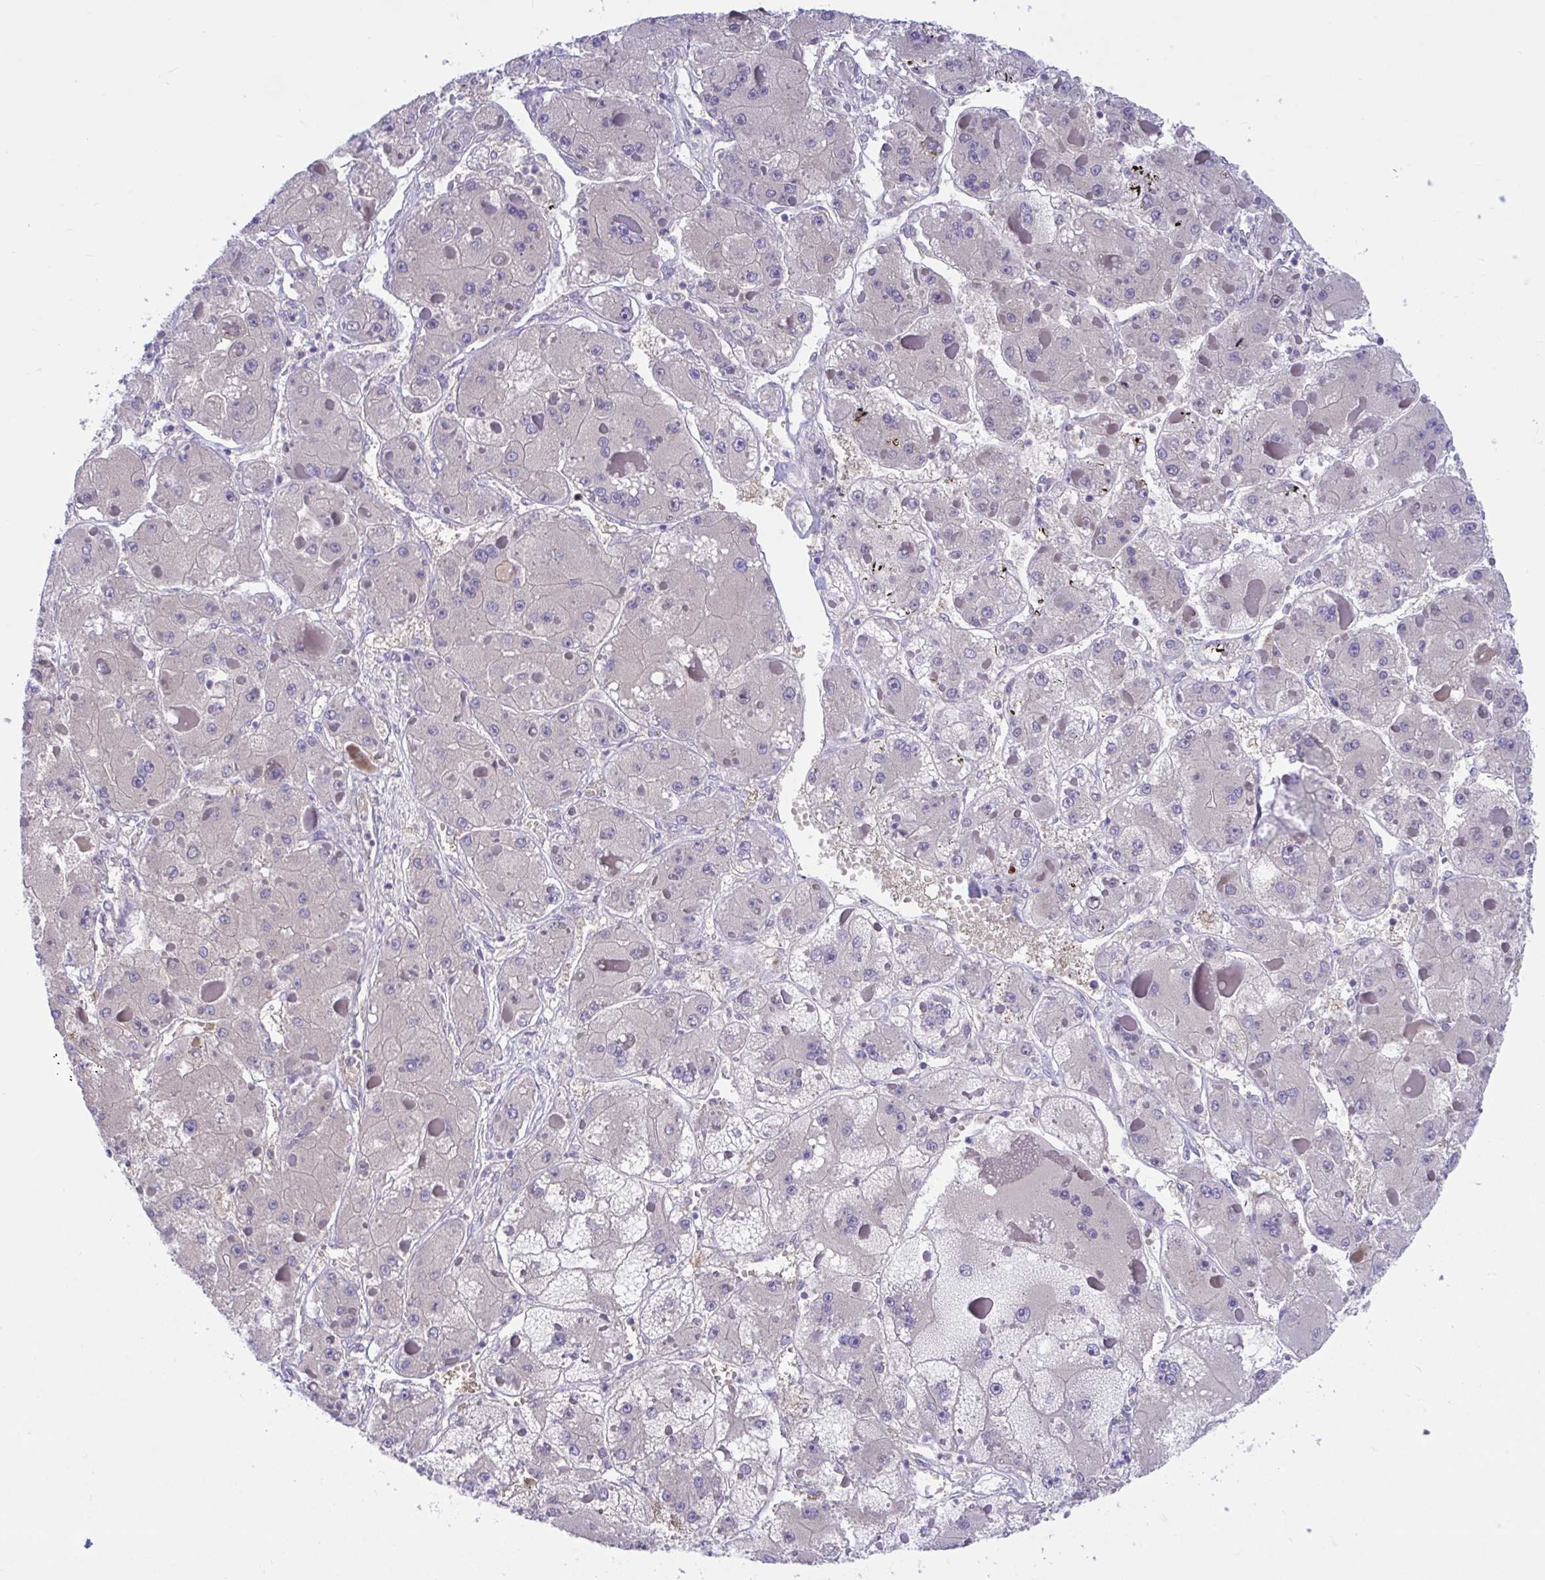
{"staining": {"intensity": "negative", "quantity": "none", "location": "none"}, "tissue": "liver cancer", "cell_type": "Tumor cells", "image_type": "cancer", "snomed": [{"axis": "morphology", "description": "Carcinoma, Hepatocellular, NOS"}, {"axis": "topography", "description": "Liver"}], "caption": "IHC of human liver cancer (hepatocellular carcinoma) displays no positivity in tumor cells.", "gene": "CENPQ", "patient": {"sex": "female", "age": 73}}